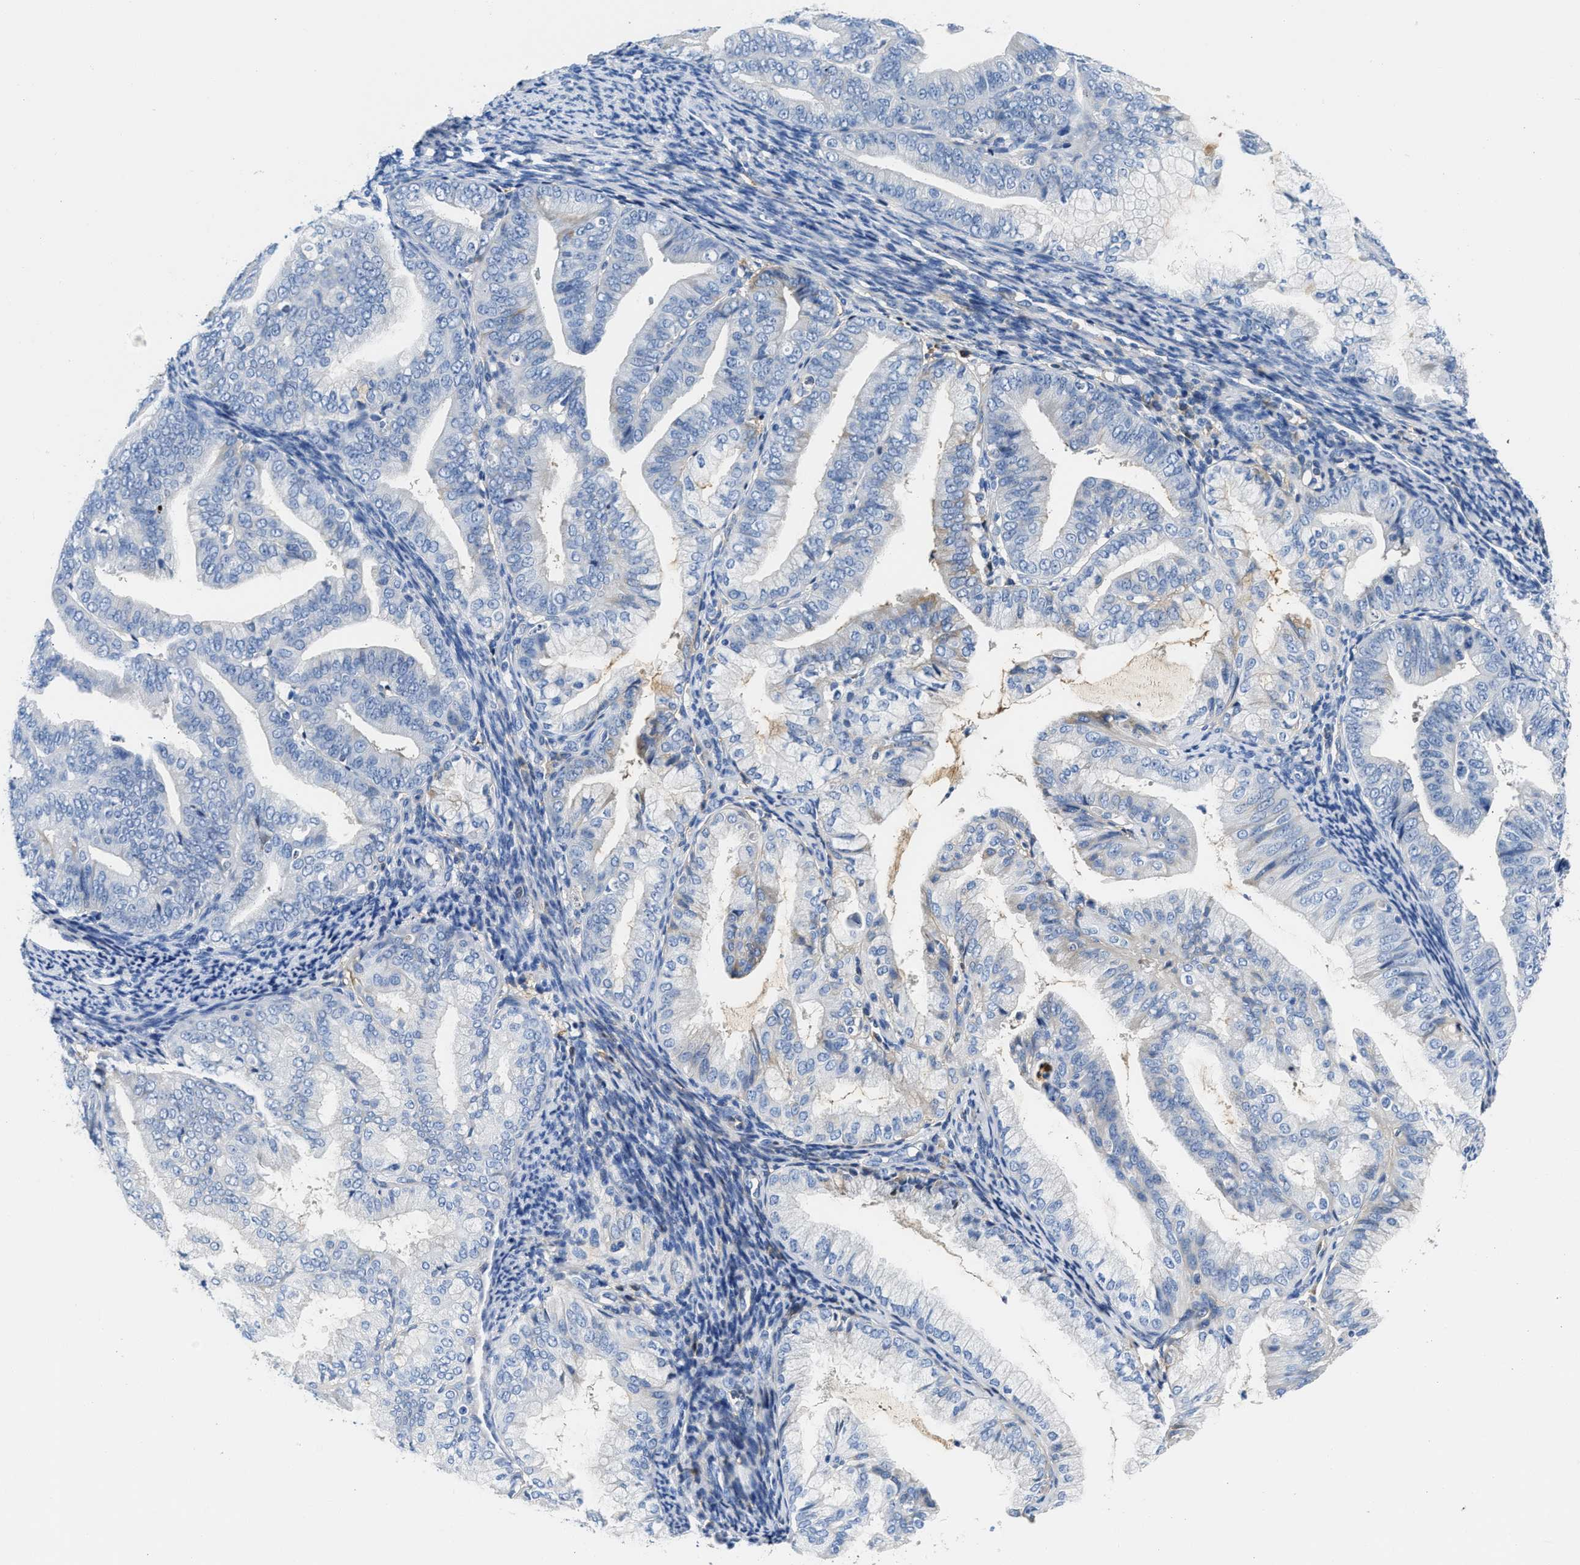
{"staining": {"intensity": "negative", "quantity": "none", "location": "none"}, "tissue": "endometrial cancer", "cell_type": "Tumor cells", "image_type": "cancer", "snomed": [{"axis": "morphology", "description": "Adenocarcinoma, NOS"}, {"axis": "topography", "description": "Endometrium"}], "caption": "High magnification brightfield microscopy of endometrial cancer (adenocarcinoma) stained with DAB (brown) and counterstained with hematoxylin (blue): tumor cells show no significant expression.", "gene": "GC", "patient": {"sex": "female", "age": 63}}